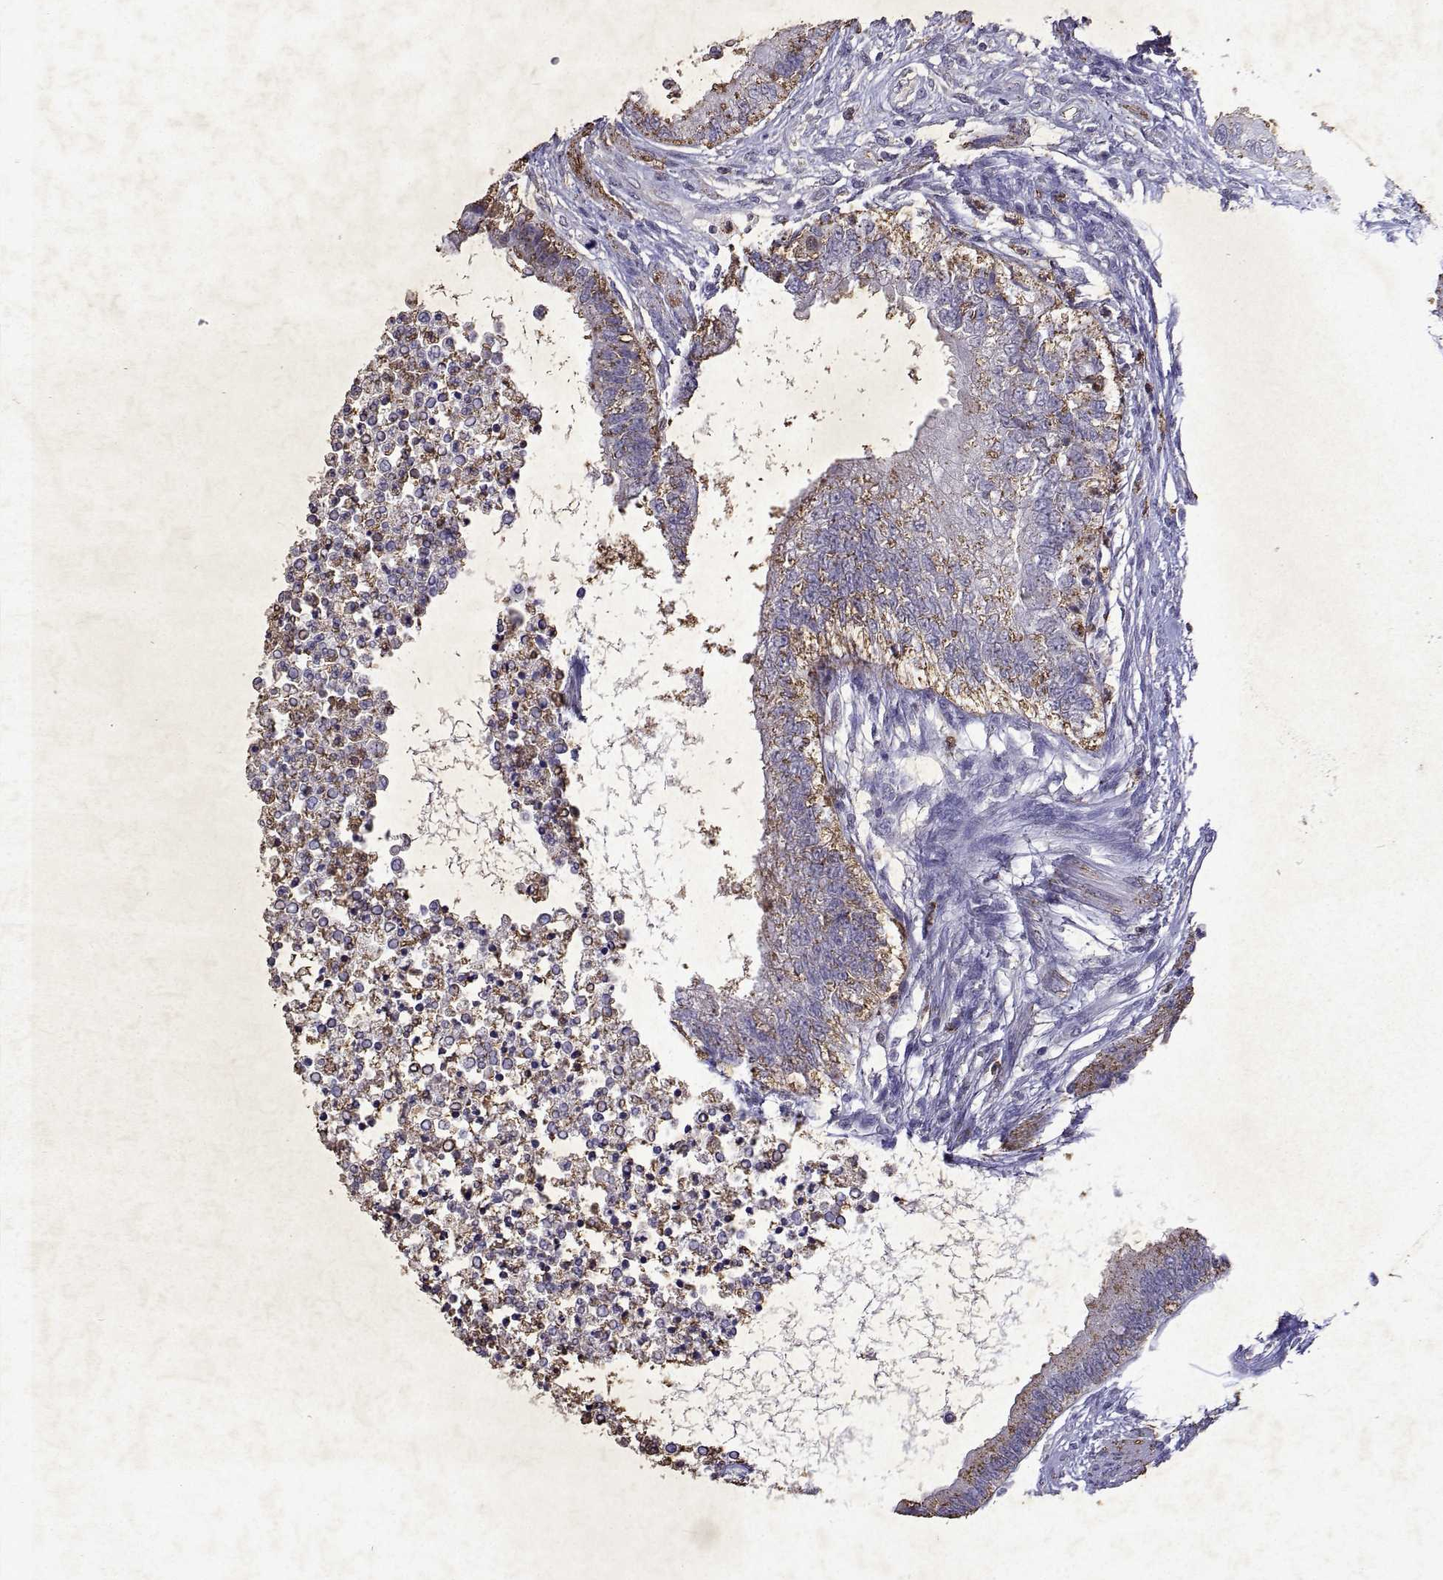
{"staining": {"intensity": "moderate", "quantity": "25%-75%", "location": "cytoplasmic/membranous"}, "tissue": "testis cancer", "cell_type": "Tumor cells", "image_type": "cancer", "snomed": [{"axis": "morphology", "description": "Carcinoma, Embryonal, NOS"}, {"axis": "topography", "description": "Testis"}], "caption": "Immunohistochemistry of embryonal carcinoma (testis) exhibits medium levels of moderate cytoplasmic/membranous positivity in about 25%-75% of tumor cells. (DAB (3,3'-diaminobenzidine) = brown stain, brightfield microscopy at high magnification).", "gene": "DUSP28", "patient": {"sex": "male", "age": 26}}